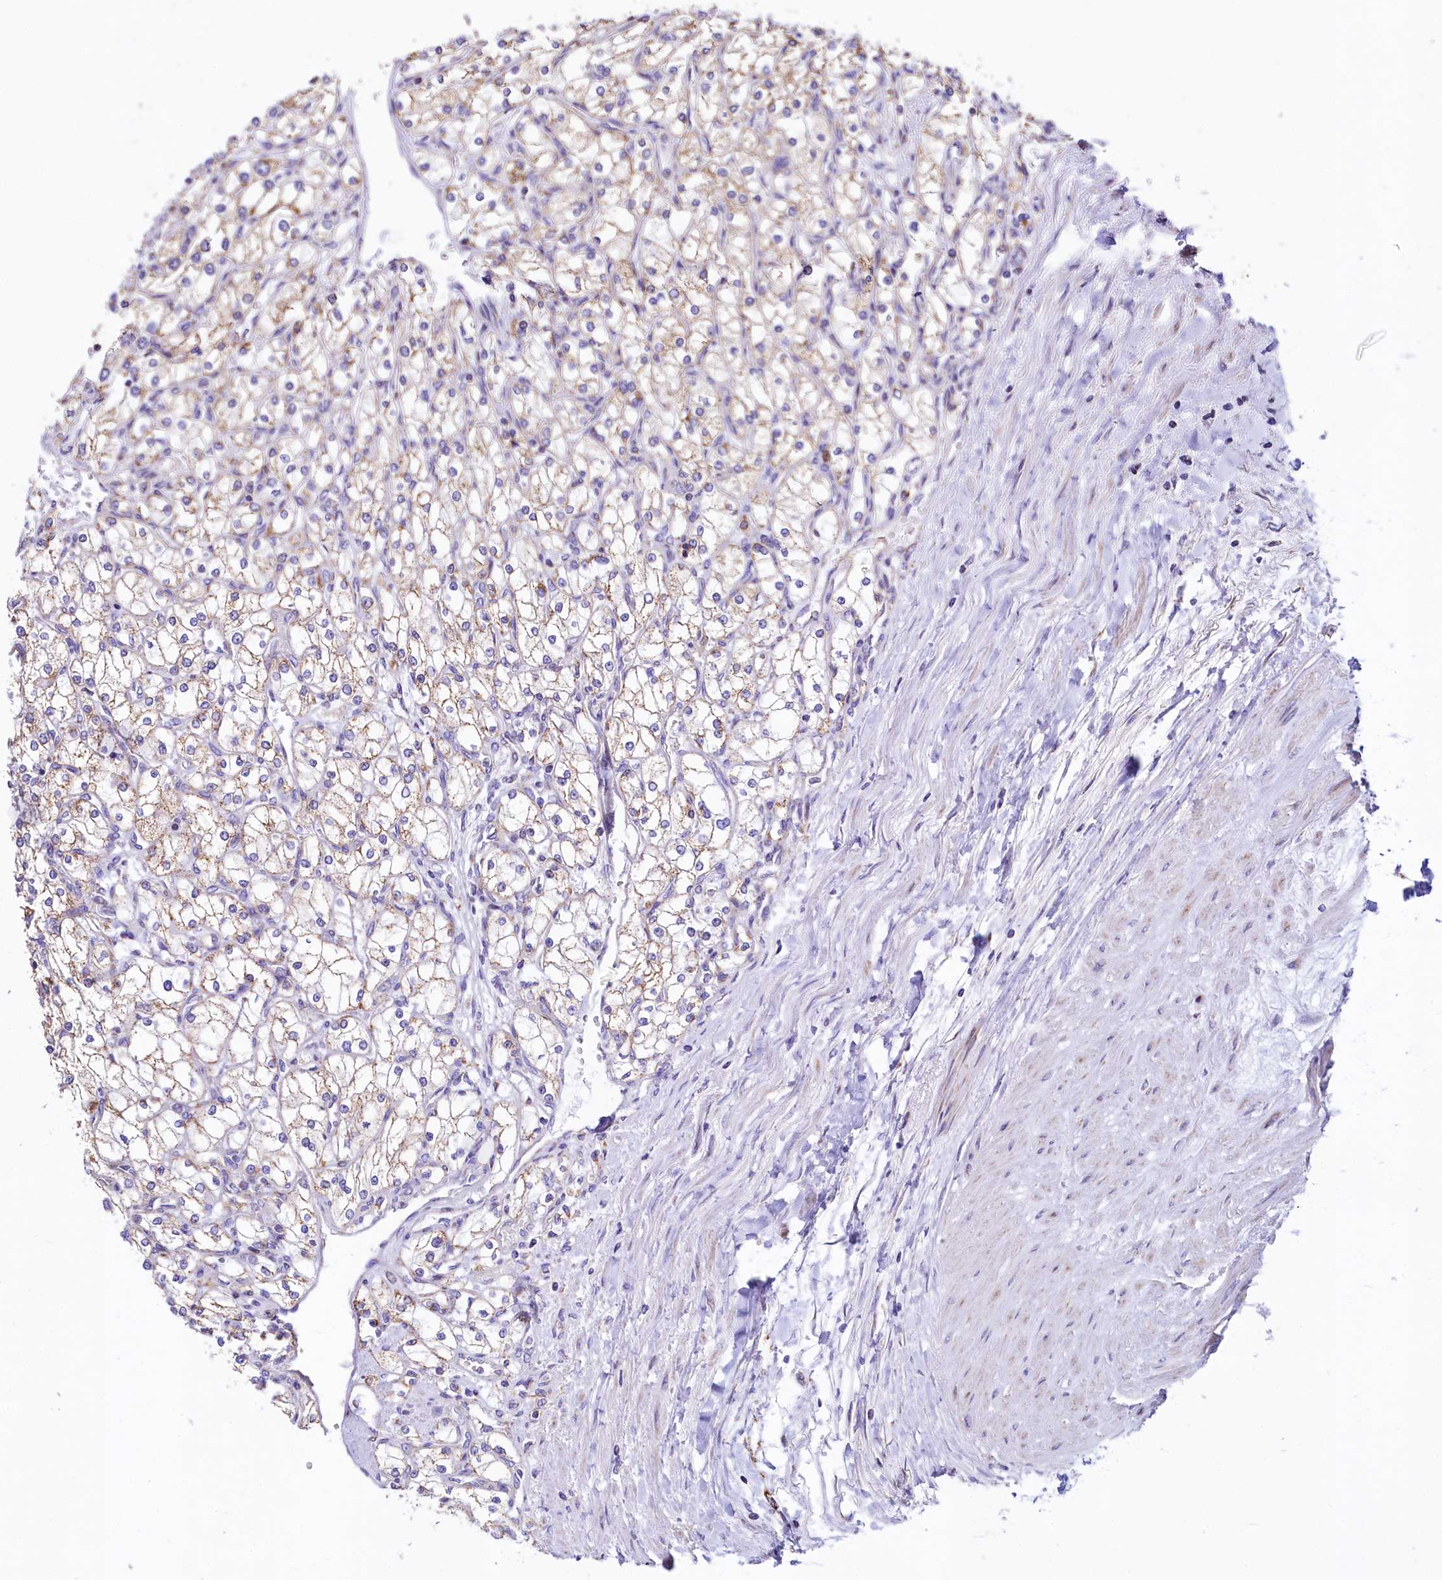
{"staining": {"intensity": "weak", "quantity": "25%-75%", "location": "cytoplasmic/membranous"}, "tissue": "renal cancer", "cell_type": "Tumor cells", "image_type": "cancer", "snomed": [{"axis": "morphology", "description": "Adenocarcinoma, NOS"}, {"axis": "topography", "description": "Kidney"}], "caption": "Immunohistochemical staining of human renal cancer (adenocarcinoma) reveals weak cytoplasmic/membranous protein expression in approximately 25%-75% of tumor cells.", "gene": "VWCE", "patient": {"sex": "male", "age": 80}}